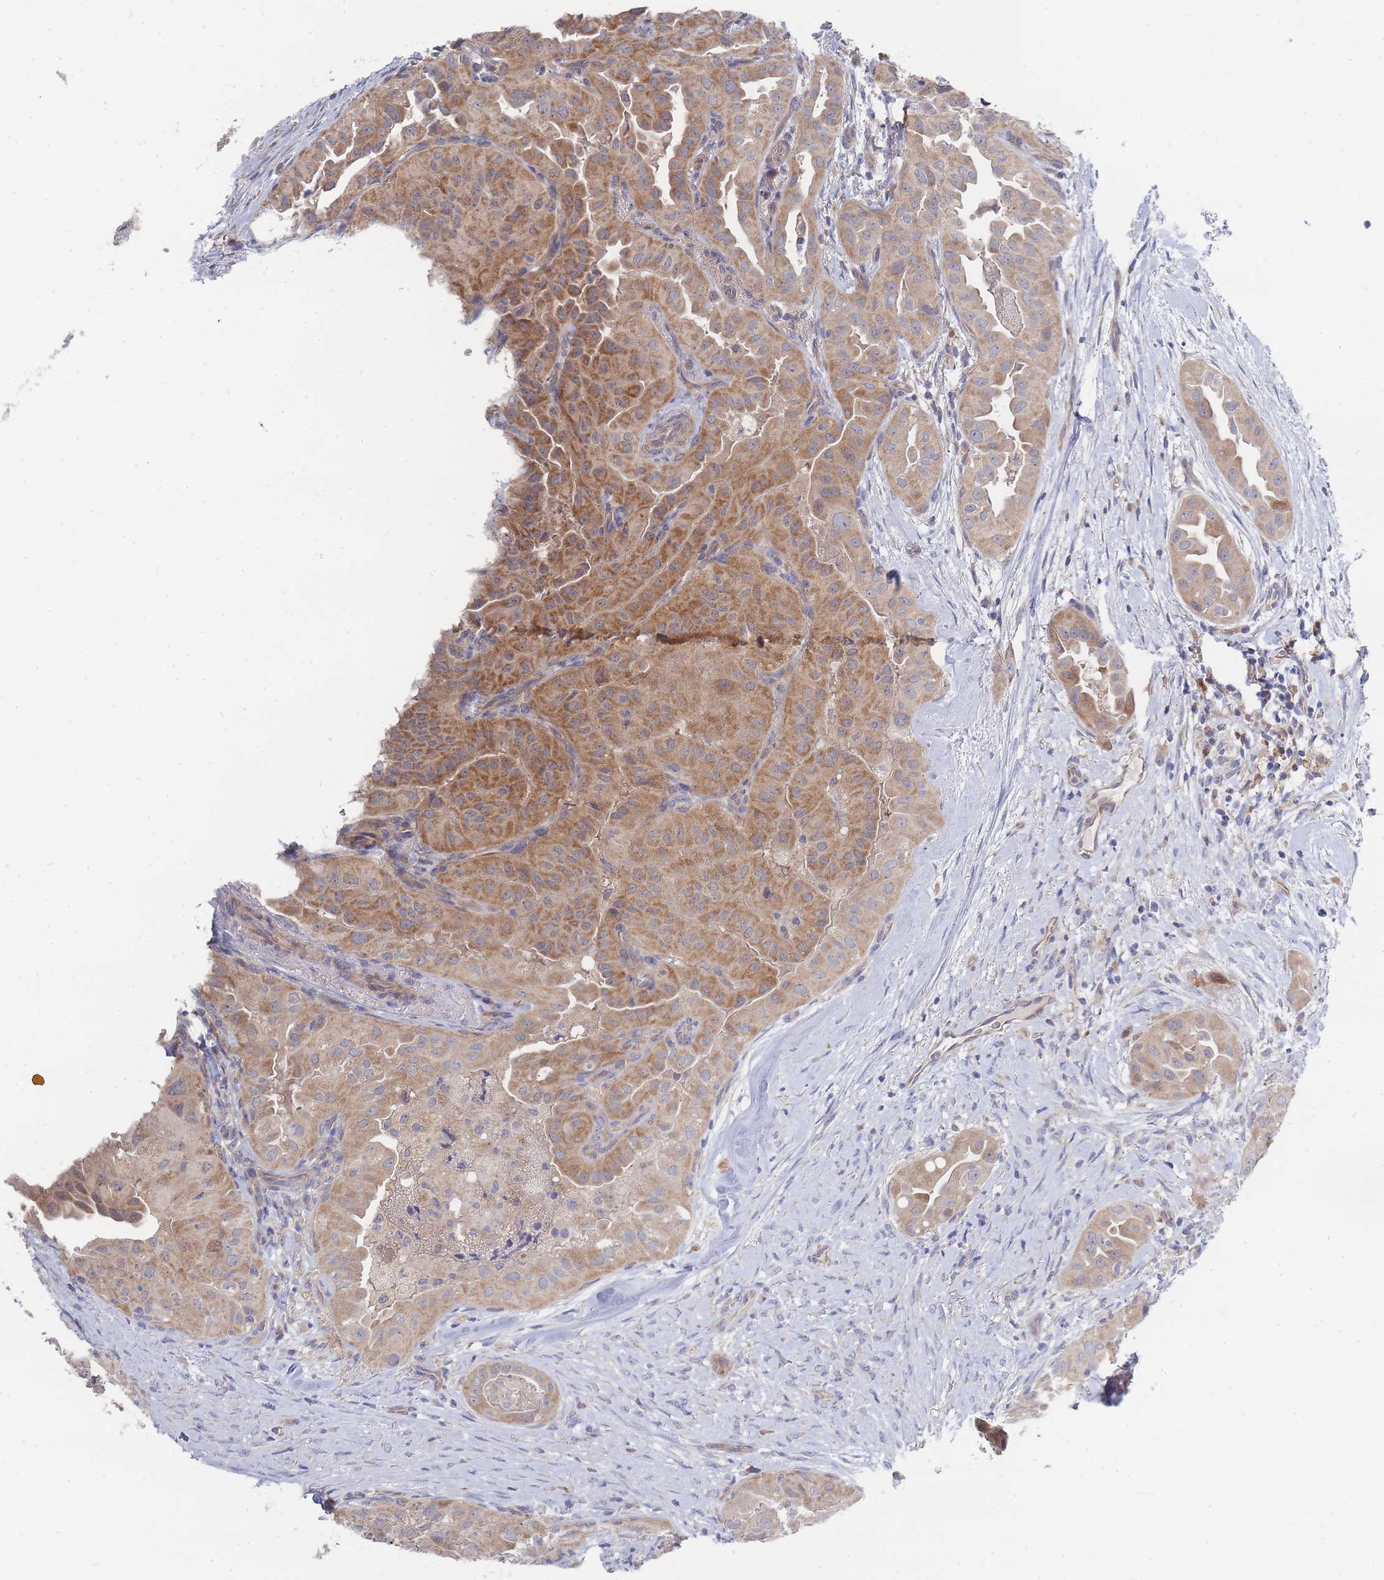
{"staining": {"intensity": "moderate", "quantity": ">75%", "location": "cytoplasmic/membranous"}, "tissue": "thyroid cancer", "cell_type": "Tumor cells", "image_type": "cancer", "snomed": [{"axis": "morphology", "description": "Normal tissue, NOS"}, {"axis": "morphology", "description": "Papillary adenocarcinoma, NOS"}, {"axis": "topography", "description": "Thyroid gland"}], "caption": "Protein staining displays moderate cytoplasmic/membranous staining in about >75% of tumor cells in papillary adenocarcinoma (thyroid).", "gene": "NUB1", "patient": {"sex": "female", "age": 59}}